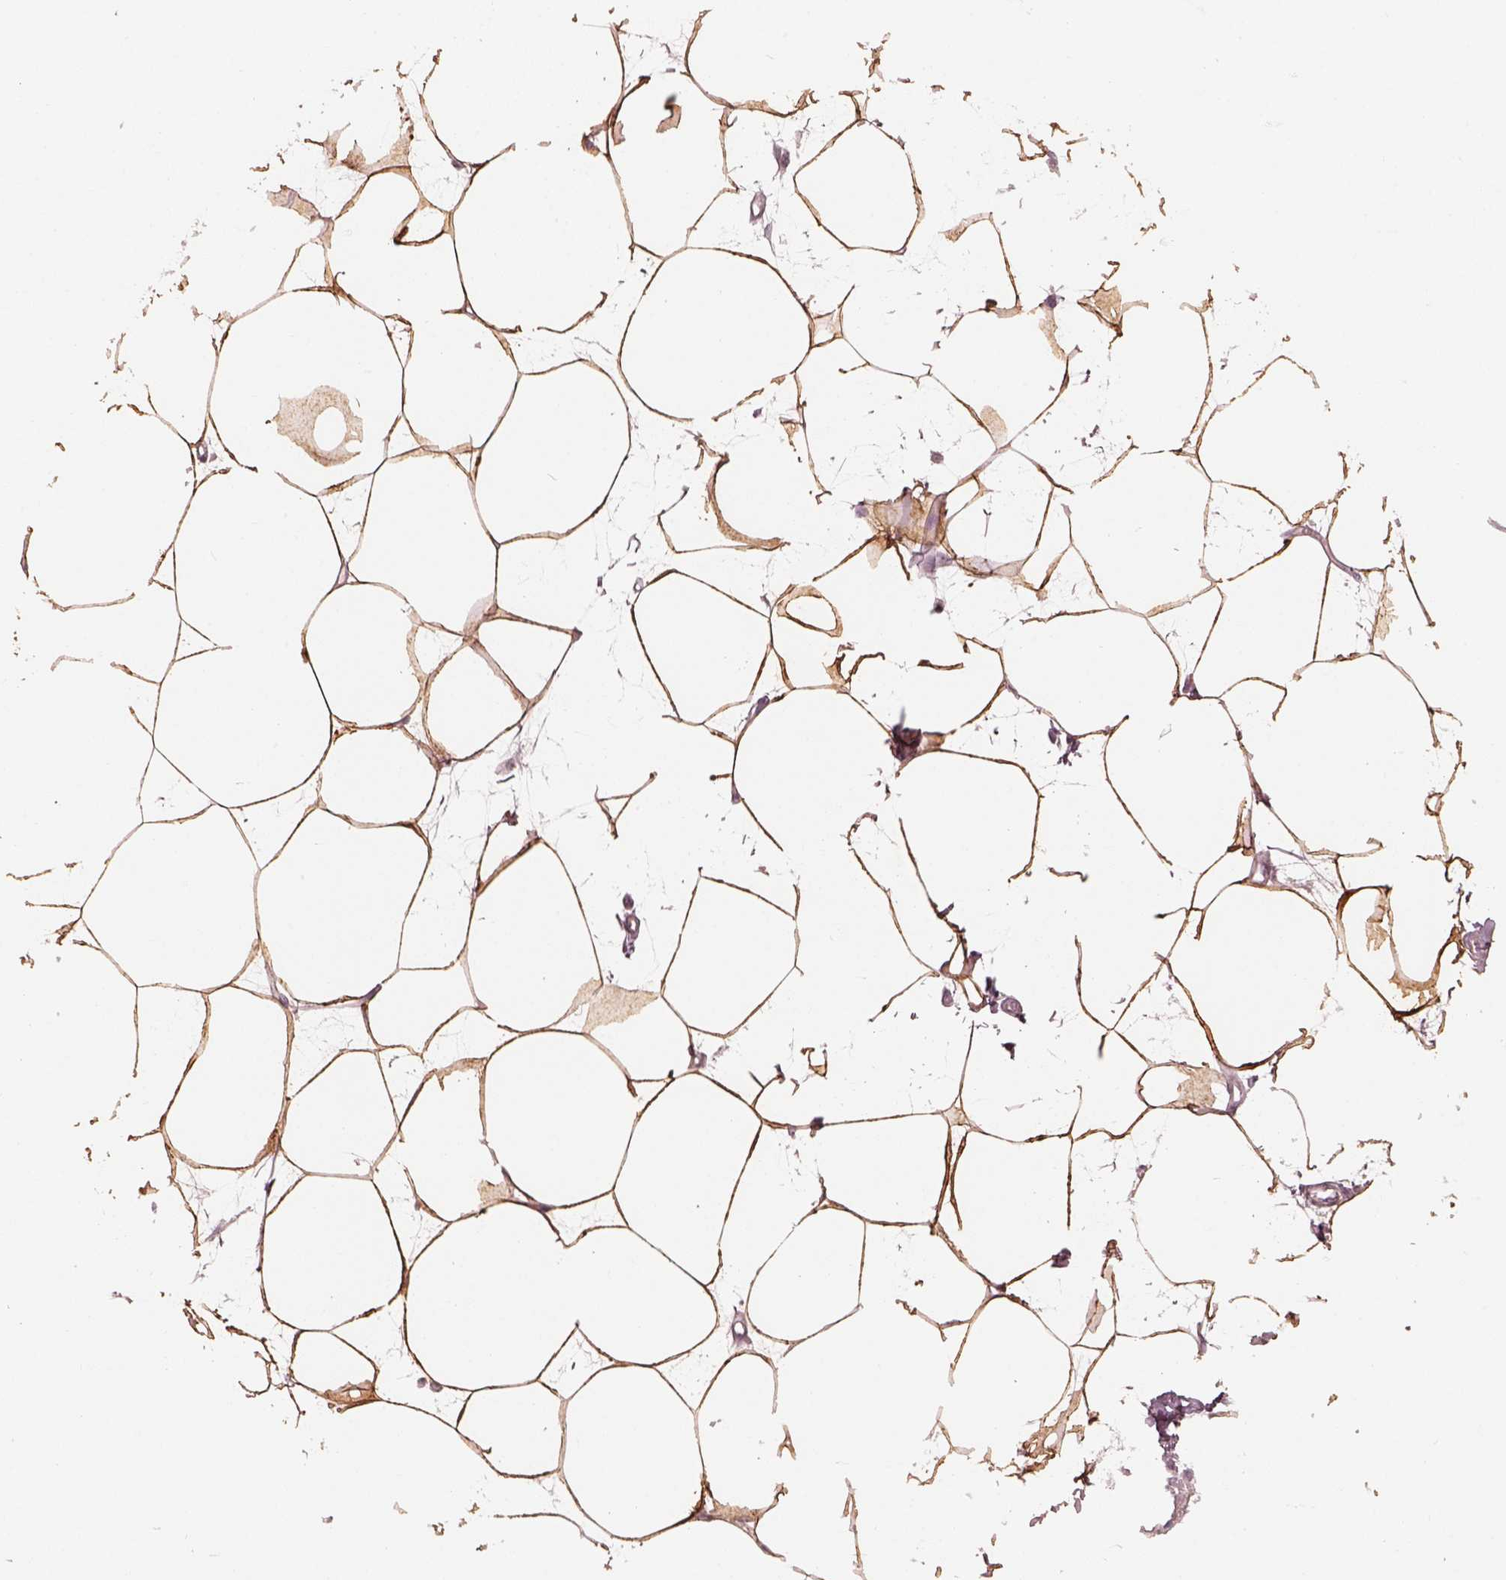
{"staining": {"intensity": "moderate", "quantity": ">75%", "location": "cytoplasmic/membranous"}, "tissue": "breast", "cell_type": "Adipocytes", "image_type": "normal", "snomed": [{"axis": "morphology", "description": "Normal tissue, NOS"}, {"axis": "topography", "description": "Breast"}], "caption": "The histopathology image exhibits staining of normal breast, revealing moderate cytoplasmic/membranous protein staining (brown color) within adipocytes. The protein is shown in brown color, while the nuclei are stained blue.", "gene": "ACACB", "patient": {"sex": "female", "age": 45}}